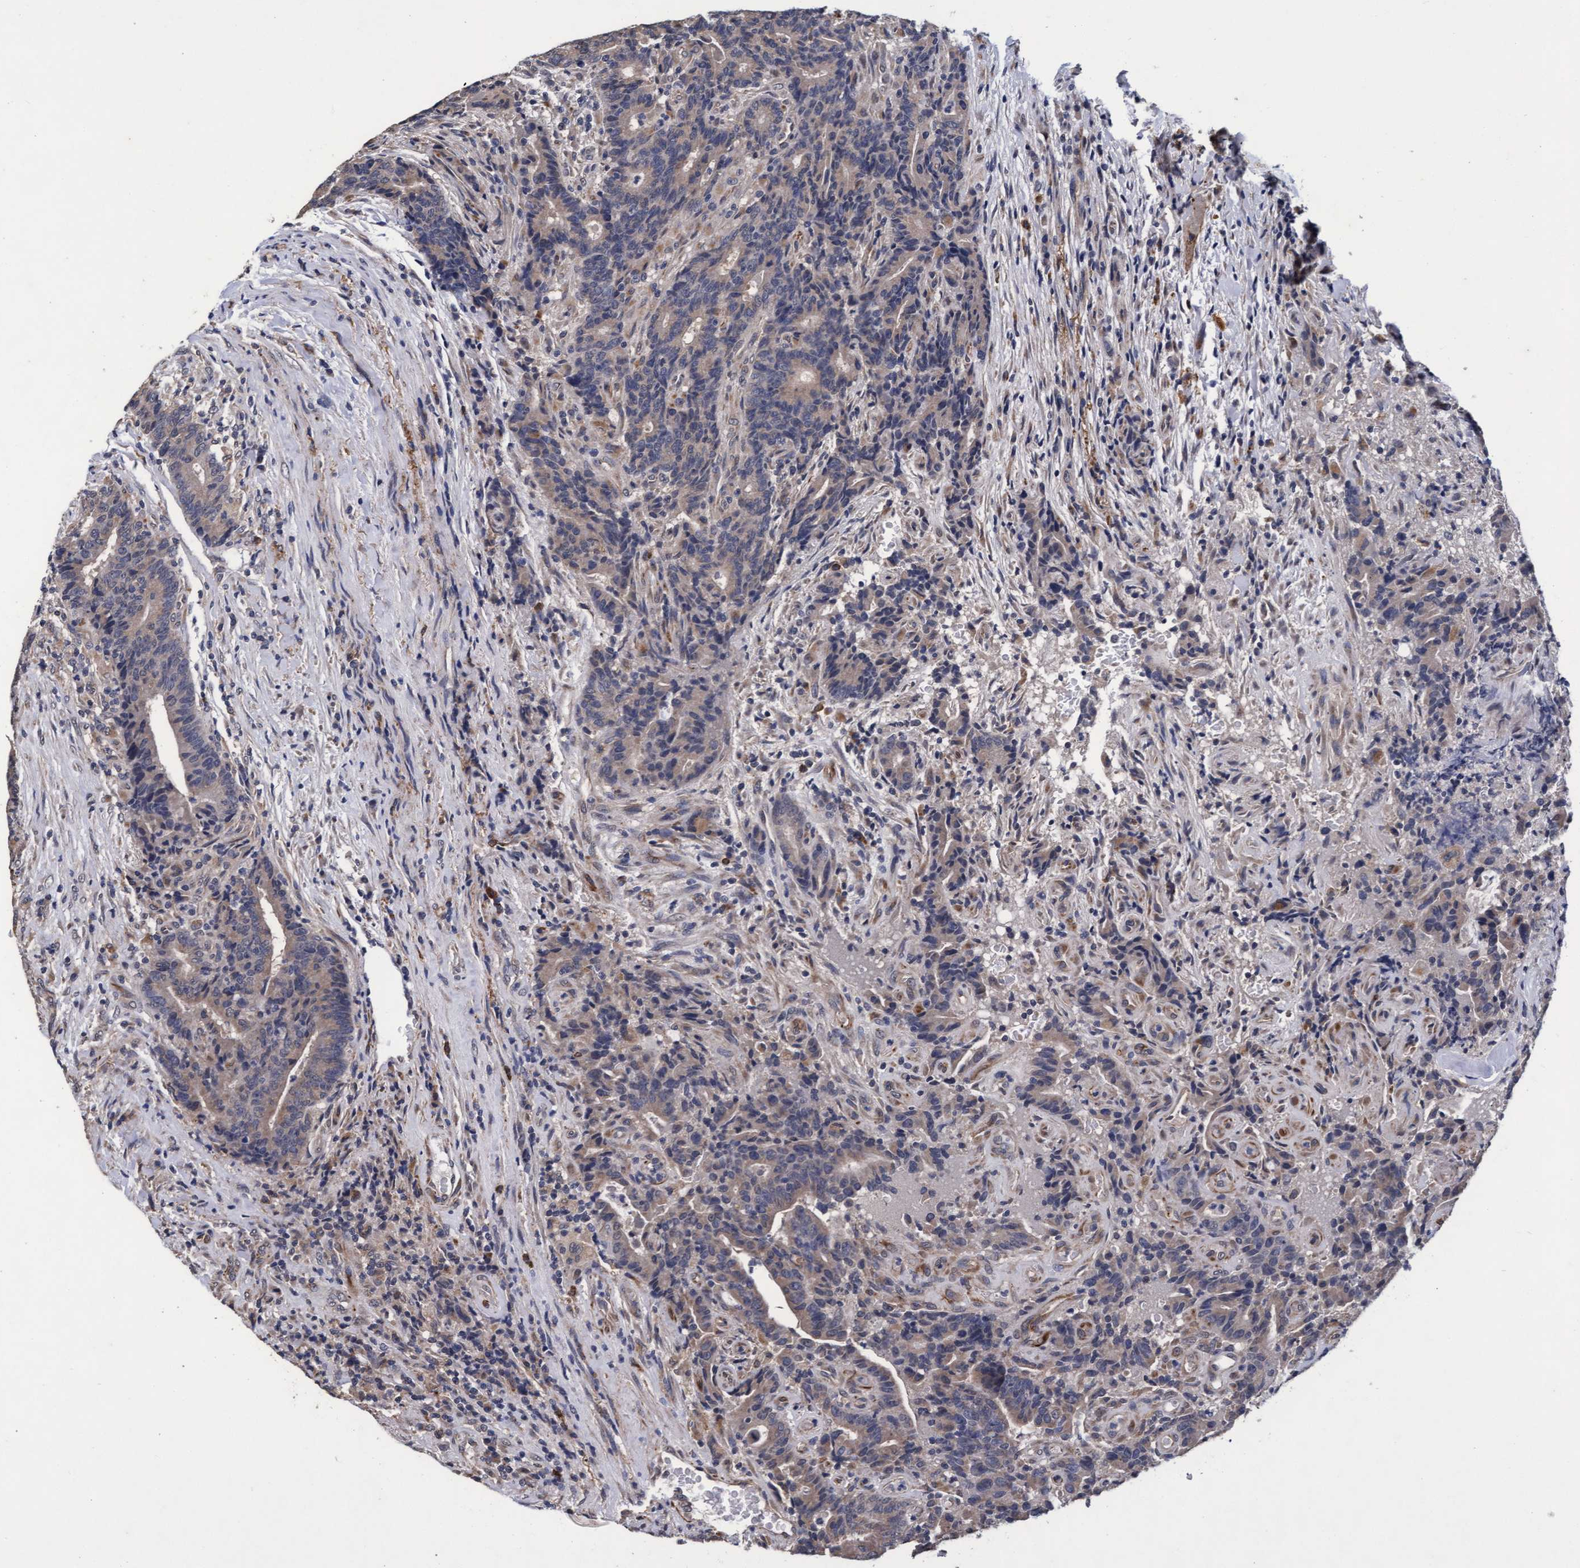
{"staining": {"intensity": "negative", "quantity": "none", "location": "none"}, "tissue": "colorectal cancer", "cell_type": "Tumor cells", "image_type": "cancer", "snomed": [{"axis": "morphology", "description": "Normal tissue, NOS"}, {"axis": "morphology", "description": "Adenocarcinoma, NOS"}, {"axis": "topography", "description": "Colon"}], "caption": "A high-resolution histopathology image shows immunohistochemistry staining of adenocarcinoma (colorectal), which displays no significant expression in tumor cells.", "gene": "CPQ", "patient": {"sex": "female", "age": 75}}